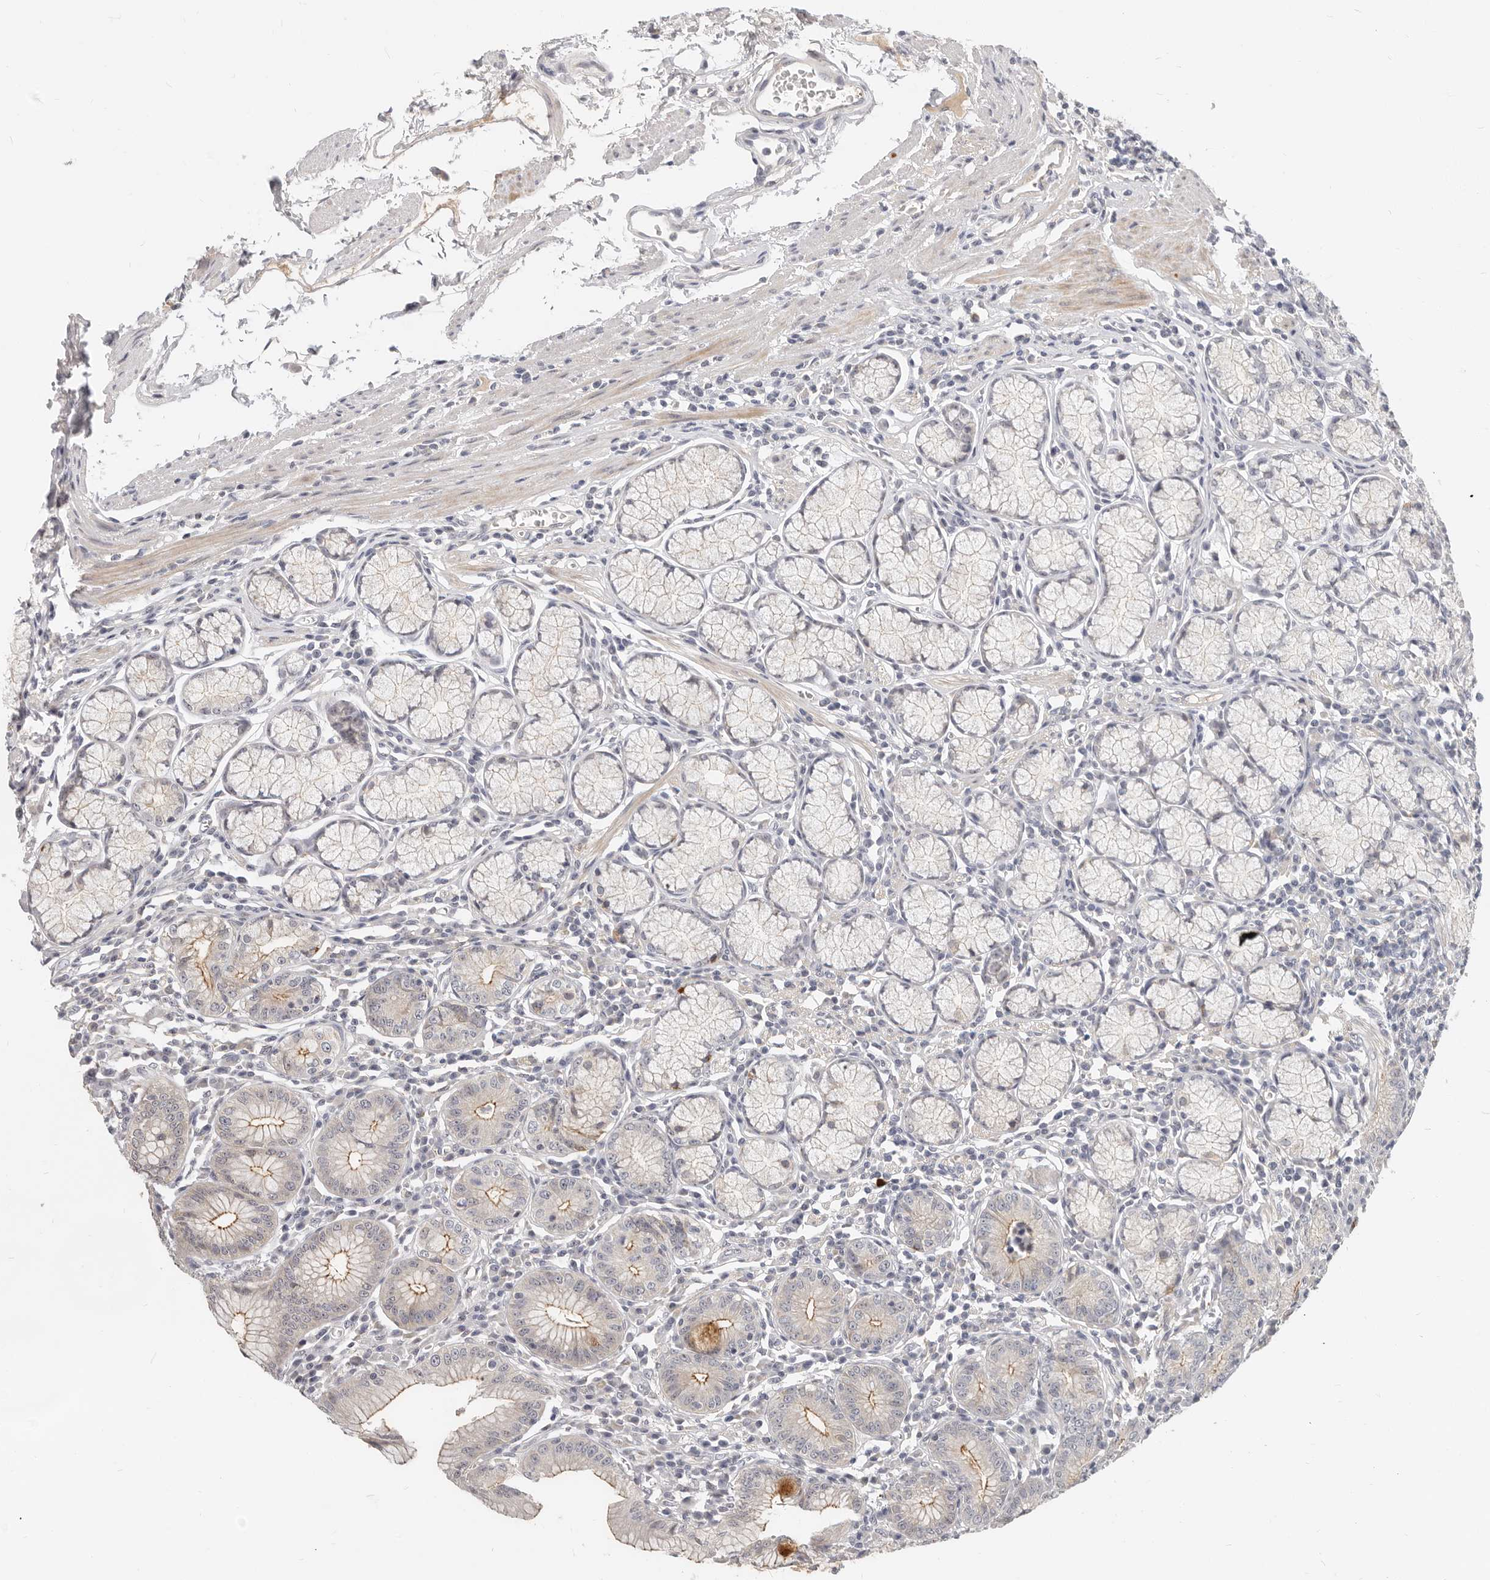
{"staining": {"intensity": "moderate", "quantity": "<25%", "location": "cytoplasmic/membranous,nuclear"}, "tissue": "stomach", "cell_type": "Glandular cells", "image_type": "normal", "snomed": [{"axis": "morphology", "description": "Normal tissue, NOS"}, {"axis": "topography", "description": "Stomach"}], "caption": "Immunohistochemical staining of unremarkable stomach displays <25% levels of moderate cytoplasmic/membranous,nuclear protein positivity in about <25% of glandular cells. The protein of interest is stained brown, and the nuclei are stained in blue (DAB IHC with brightfield microscopy, high magnification).", "gene": "MICALL2", "patient": {"sex": "male", "age": 55}}